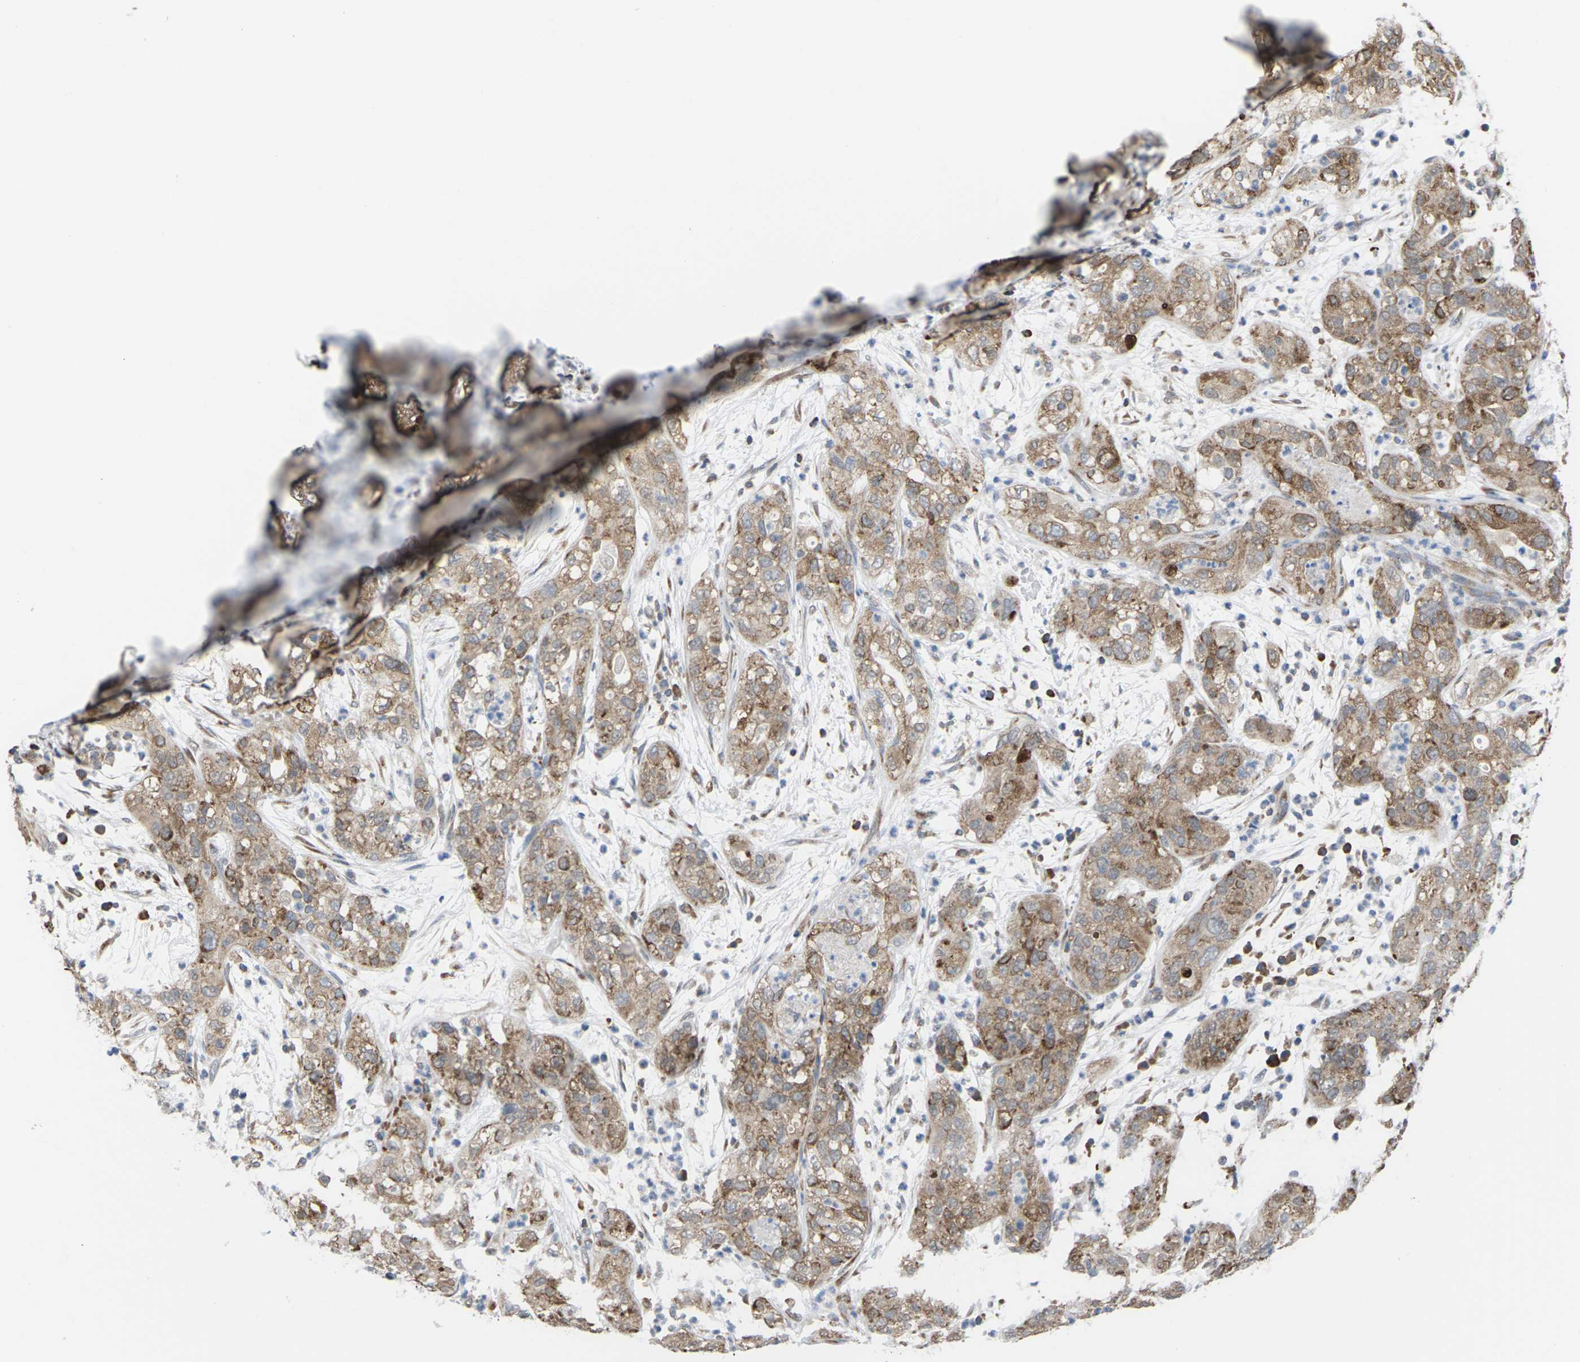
{"staining": {"intensity": "moderate", "quantity": ">75%", "location": "cytoplasmic/membranous"}, "tissue": "pancreatic cancer", "cell_type": "Tumor cells", "image_type": "cancer", "snomed": [{"axis": "morphology", "description": "Adenocarcinoma, NOS"}, {"axis": "topography", "description": "Pancreas"}], "caption": "Pancreatic cancer (adenocarcinoma) stained with a brown dye shows moderate cytoplasmic/membranous positive staining in approximately >75% of tumor cells.", "gene": "PDZK1IP1", "patient": {"sex": "female", "age": 78}}